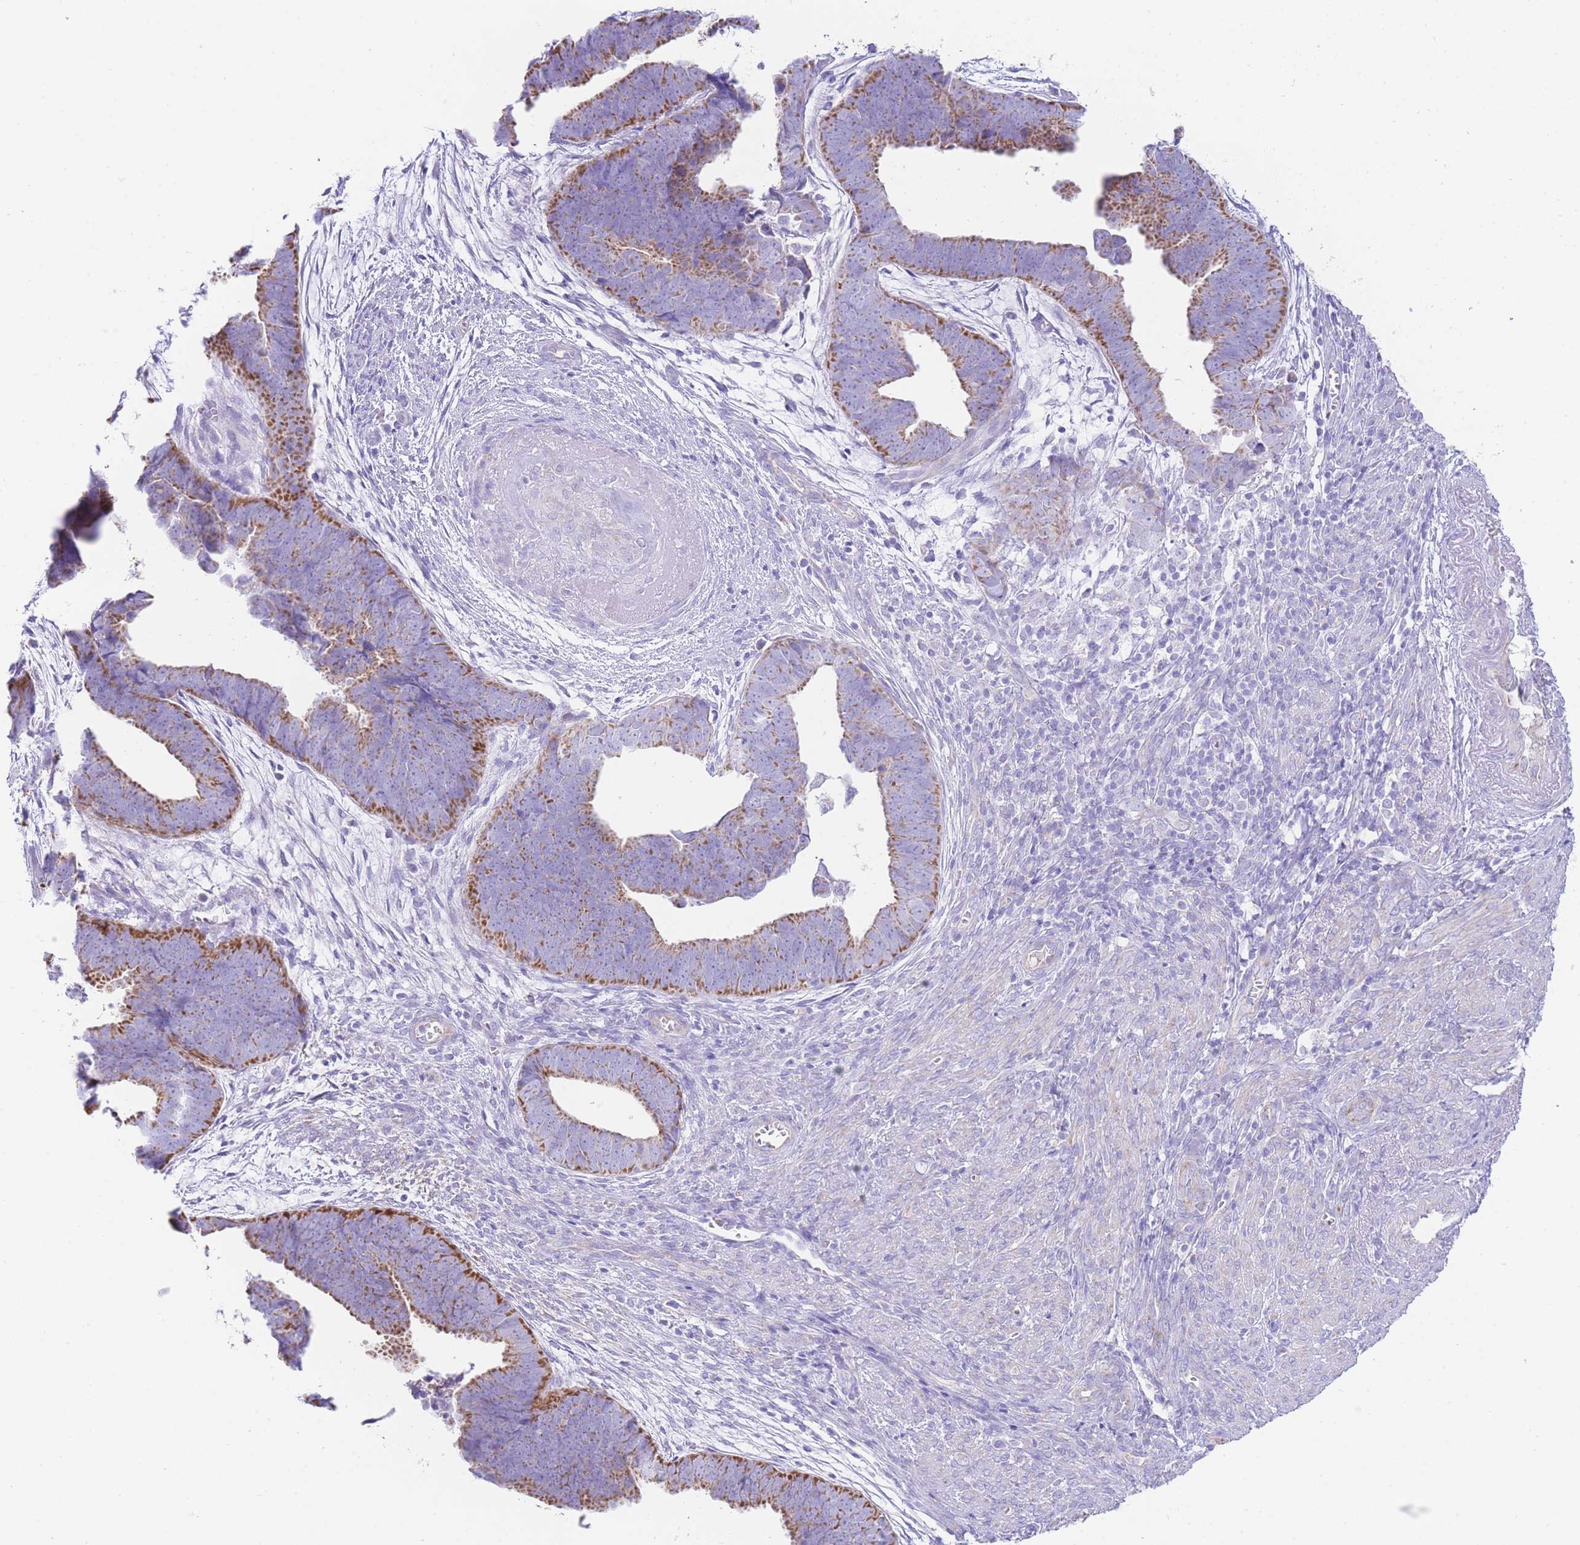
{"staining": {"intensity": "strong", "quantity": "25%-75%", "location": "cytoplasmic/membranous"}, "tissue": "endometrial cancer", "cell_type": "Tumor cells", "image_type": "cancer", "snomed": [{"axis": "morphology", "description": "Adenocarcinoma, NOS"}, {"axis": "topography", "description": "Endometrium"}], "caption": "Immunohistochemical staining of human adenocarcinoma (endometrial) demonstrates high levels of strong cytoplasmic/membranous expression in approximately 25%-75% of tumor cells.", "gene": "ACSM4", "patient": {"sex": "female", "age": 75}}